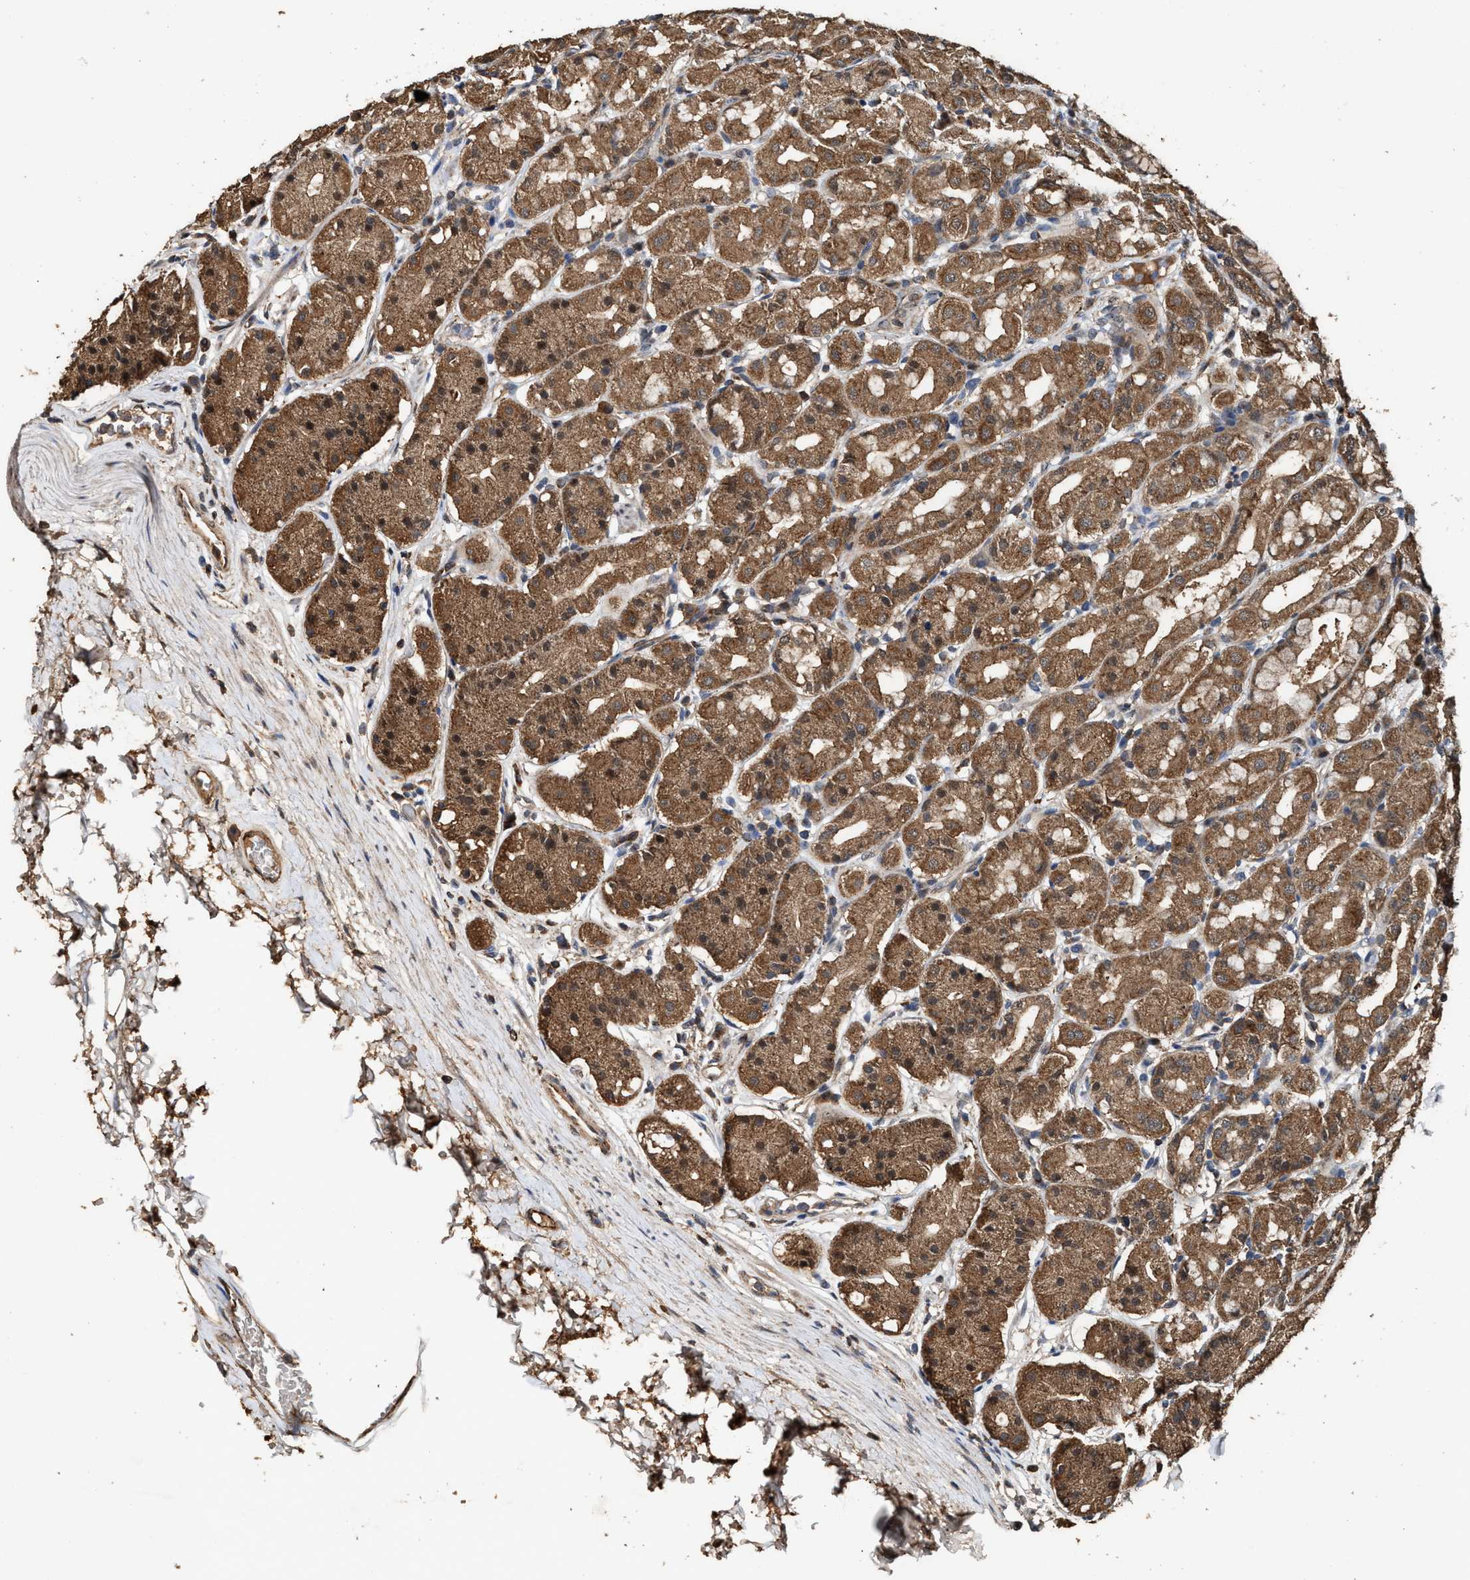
{"staining": {"intensity": "moderate", "quantity": ">75%", "location": "cytoplasmic/membranous,nuclear"}, "tissue": "stomach", "cell_type": "Glandular cells", "image_type": "normal", "snomed": [{"axis": "morphology", "description": "Normal tissue, NOS"}, {"axis": "topography", "description": "Stomach"}, {"axis": "topography", "description": "Stomach, lower"}], "caption": "A brown stain labels moderate cytoplasmic/membranous,nuclear staining of a protein in glandular cells of normal human stomach. The protein of interest is shown in brown color, while the nuclei are stained blue.", "gene": "ZNHIT6", "patient": {"sex": "female", "age": 56}}